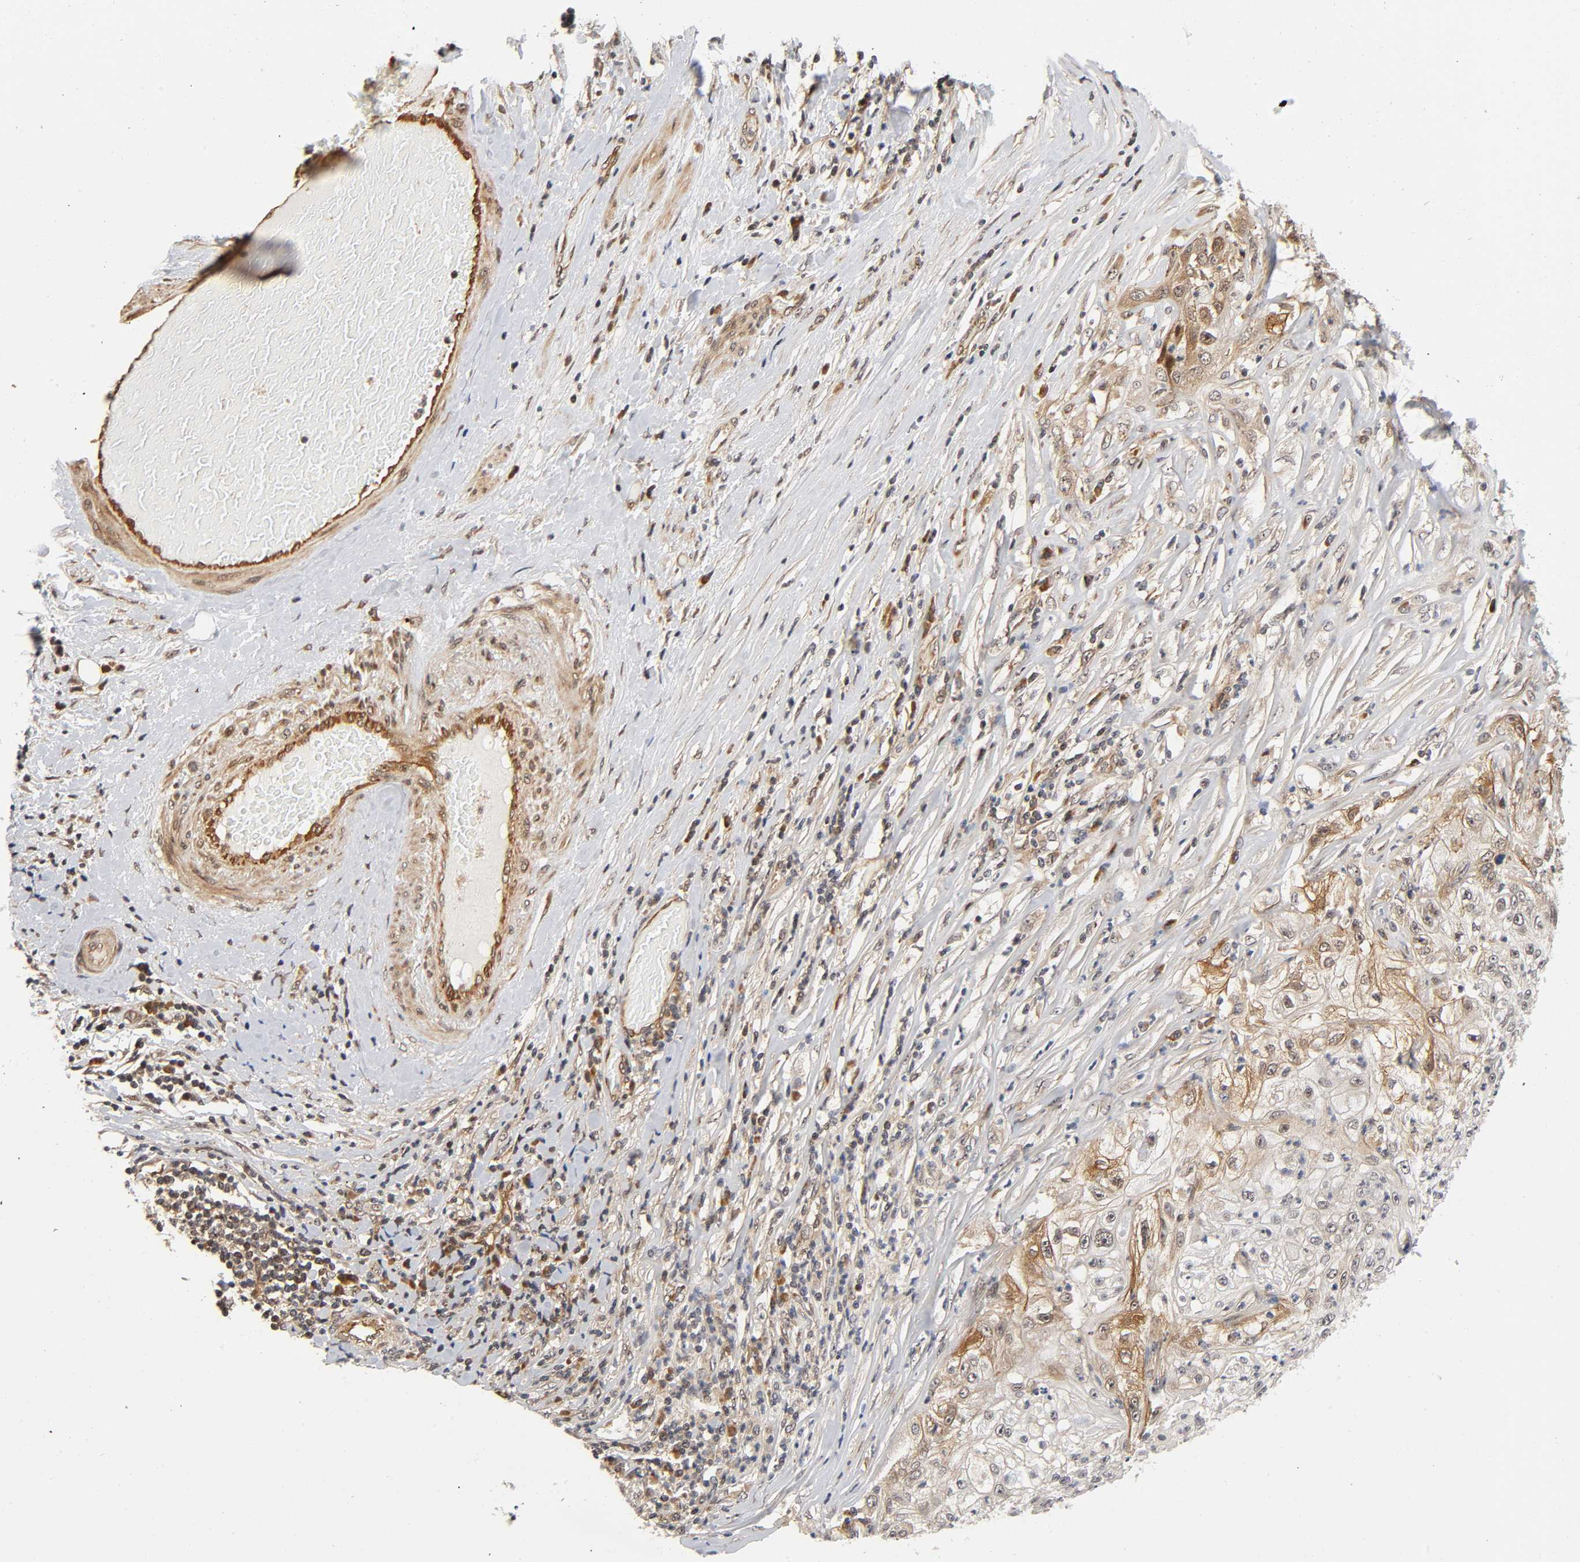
{"staining": {"intensity": "moderate", "quantity": "<25%", "location": "cytoplasmic/membranous"}, "tissue": "lung cancer", "cell_type": "Tumor cells", "image_type": "cancer", "snomed": [{"axis": "morphology", "description": "Inflammation, NOS"}, {"axis": "morphology", "description": "Squamous cell carcinoma, NOS"}, {"axis": "topography", "description": "Lymph node"}, {"axis": "topography", "description": "Soft tissue"}, {"axis": "topography", "description": "Lung"}], "caption": "Human squamous cell carcinoma (lung) stained with a protein marker exhibits moderate staining in tumor cells.", "gene": "IQCJ-SCHIP1", "patient": {"sex": "male", "age": 66}}